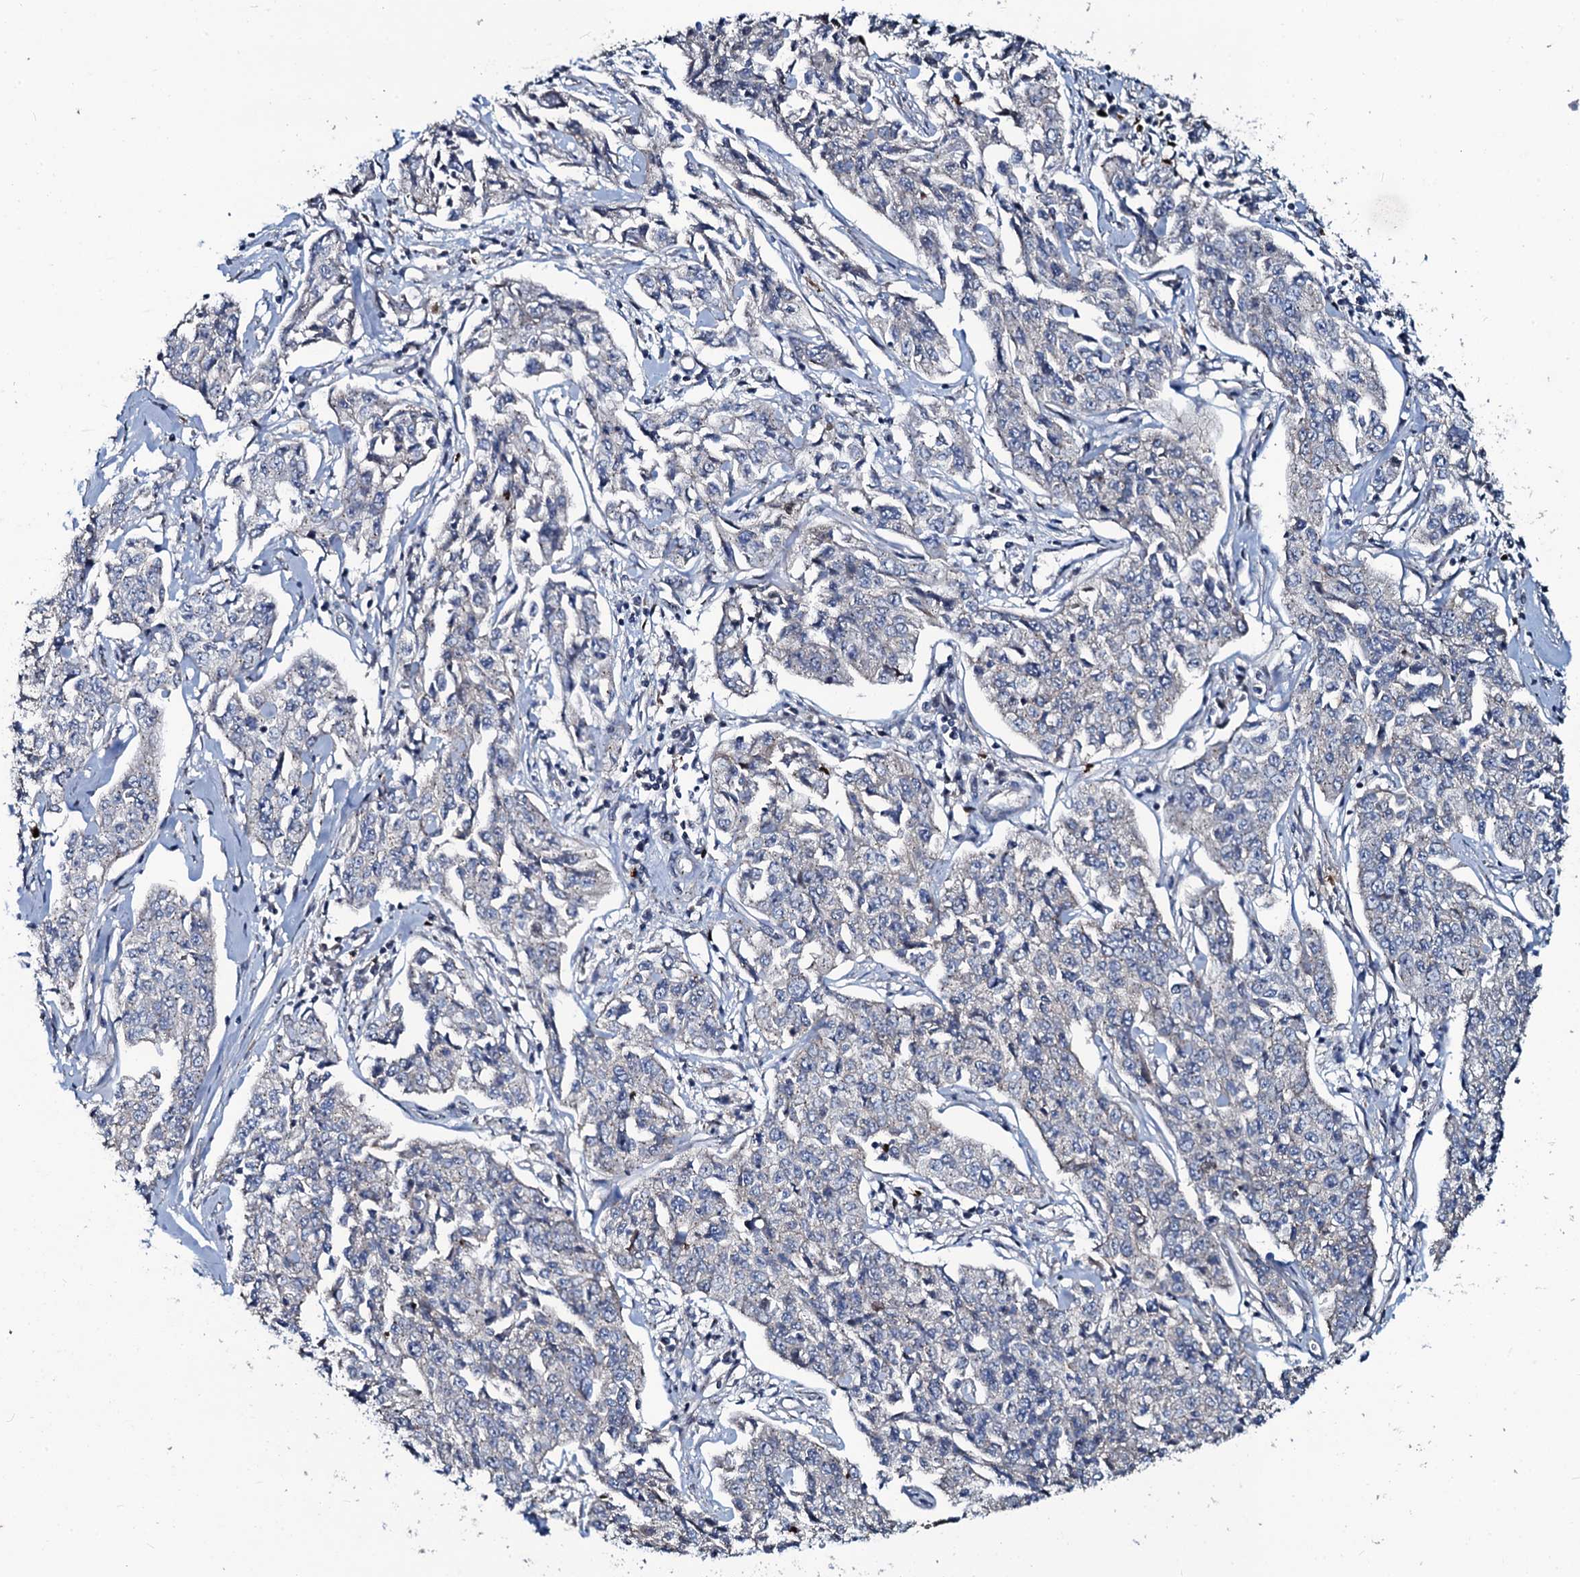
{"staining": {"intensity": "negative", "quantity": "none", "location": "none"}, "tissue": "cervical cancer", "cell_type": "Tumor cells", "image_type": "cancer", "snomed": [{"axis": "morphology", "description": "Squamous cell carcinoma, NOS"}, {"axis": "topography", "description": "Cervix"}], "caption": "Cervical squamous cell carcinoma was stained to show a protein in brown. There is no significant staining in tumor cells.", "gene": "USPL1", "patient": {"sex": "female", "age": 35}}